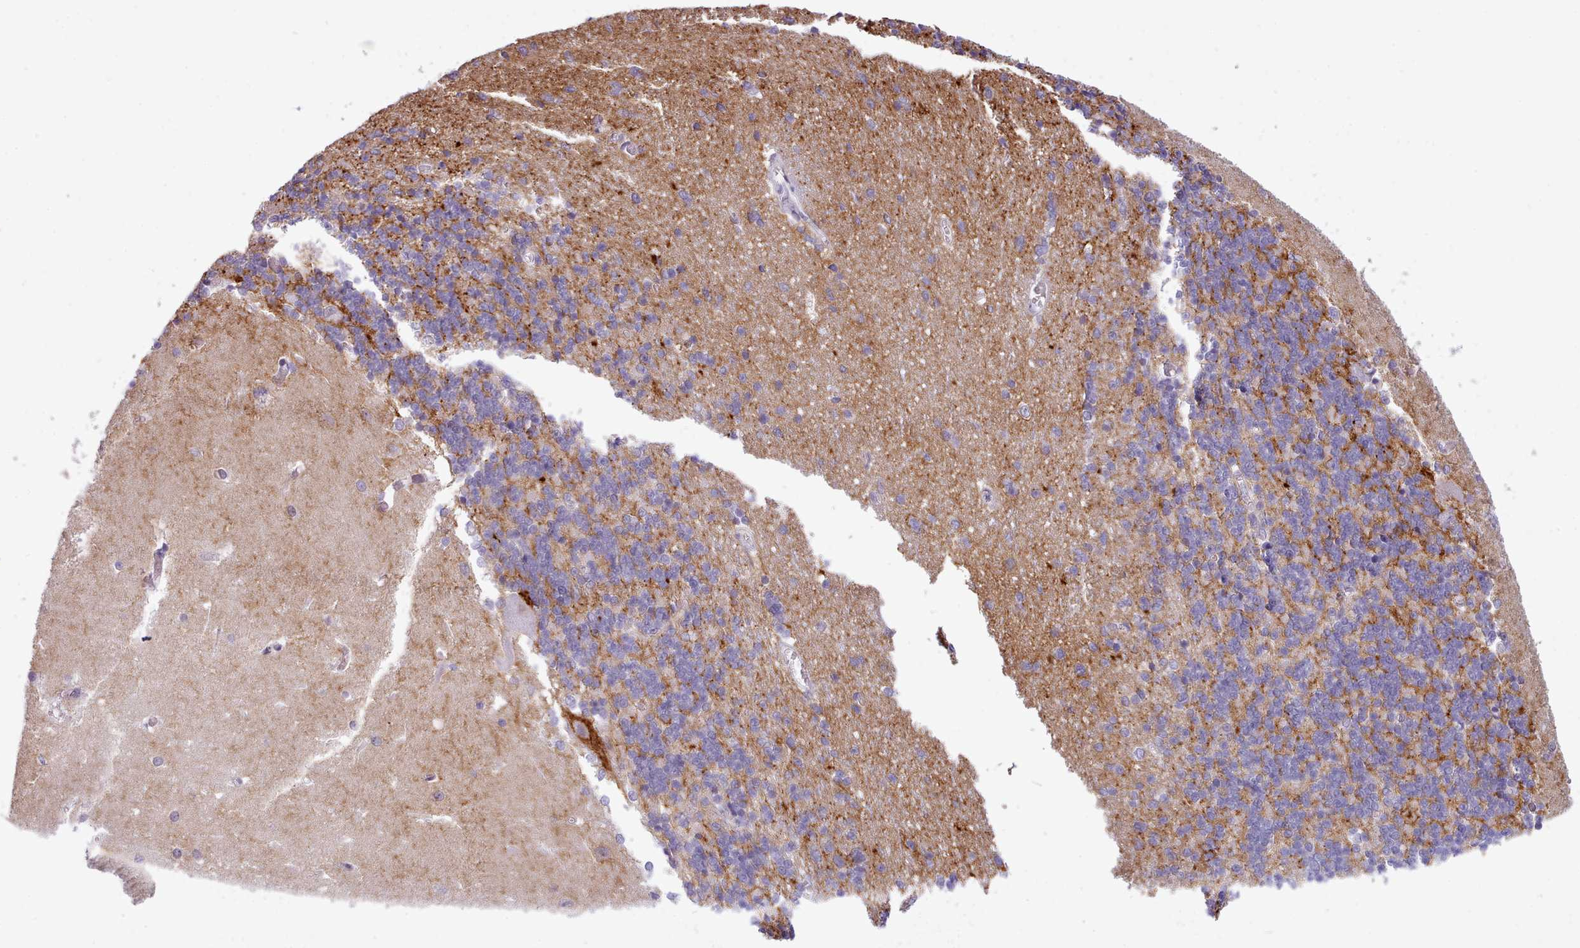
{"staining": {"intensity": "moderate", "quantity": "25%-75%", "location": "cytoplasmic/membranous"}, "tissue": "cerebellum", "cell_type": "Cells in granular layer", "image_type": "normal", "snomed": [{"axis": "morphology", "description": "Normal tissue, NOS"}, {"axis": "topography", "description": "Cerebellum"}], "caption": "Immunohistochemistry (IHC) photomicrograph of normal human cerebellum stained for a protein (brown), which exhibits medium levels of moderate cytoplasmic/membranous staining in approximately 25%-75% of cells in granular layer.", "gene": "CYP2A13", "patient": {"sex": "male", "age": 37}}